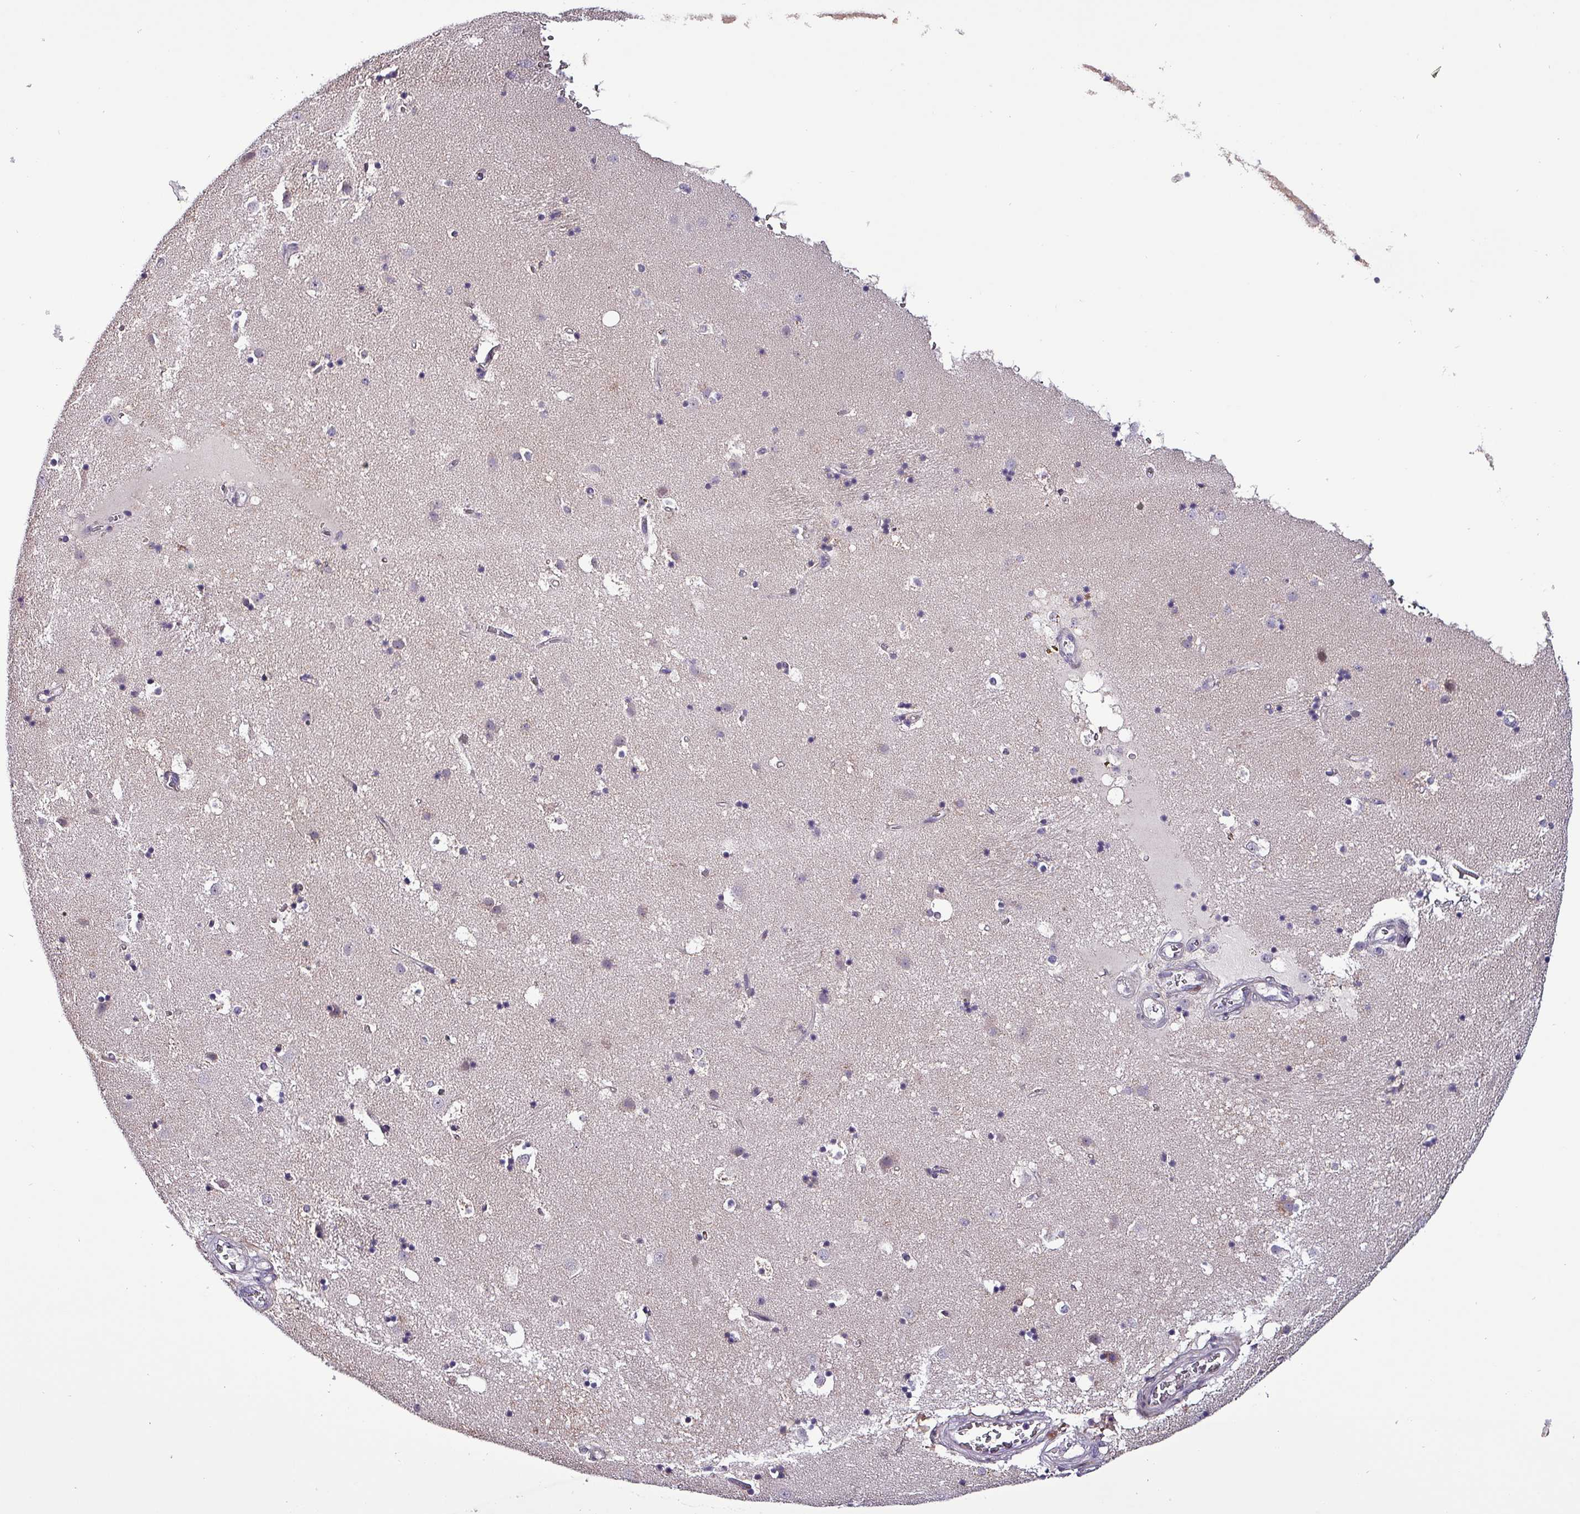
{"staining": {"intensity": "negative", "quantity": "none", "location": "none"}, "tissue": "caudate", "cell_type": "Glial cells", "image_type": "normal", "snomed": [{"axis": "morphology", "description": "Normal tissue, NOS"}, {"axis": "topography", "description": "Lateral ventricle wall"}], "caption": "Human caudate stained for a protein using immunohistochemistry (IHC) displays no staining in glial cells.", "gene": "GRAPL", "patient": {"sex": "male", "age": 58}}